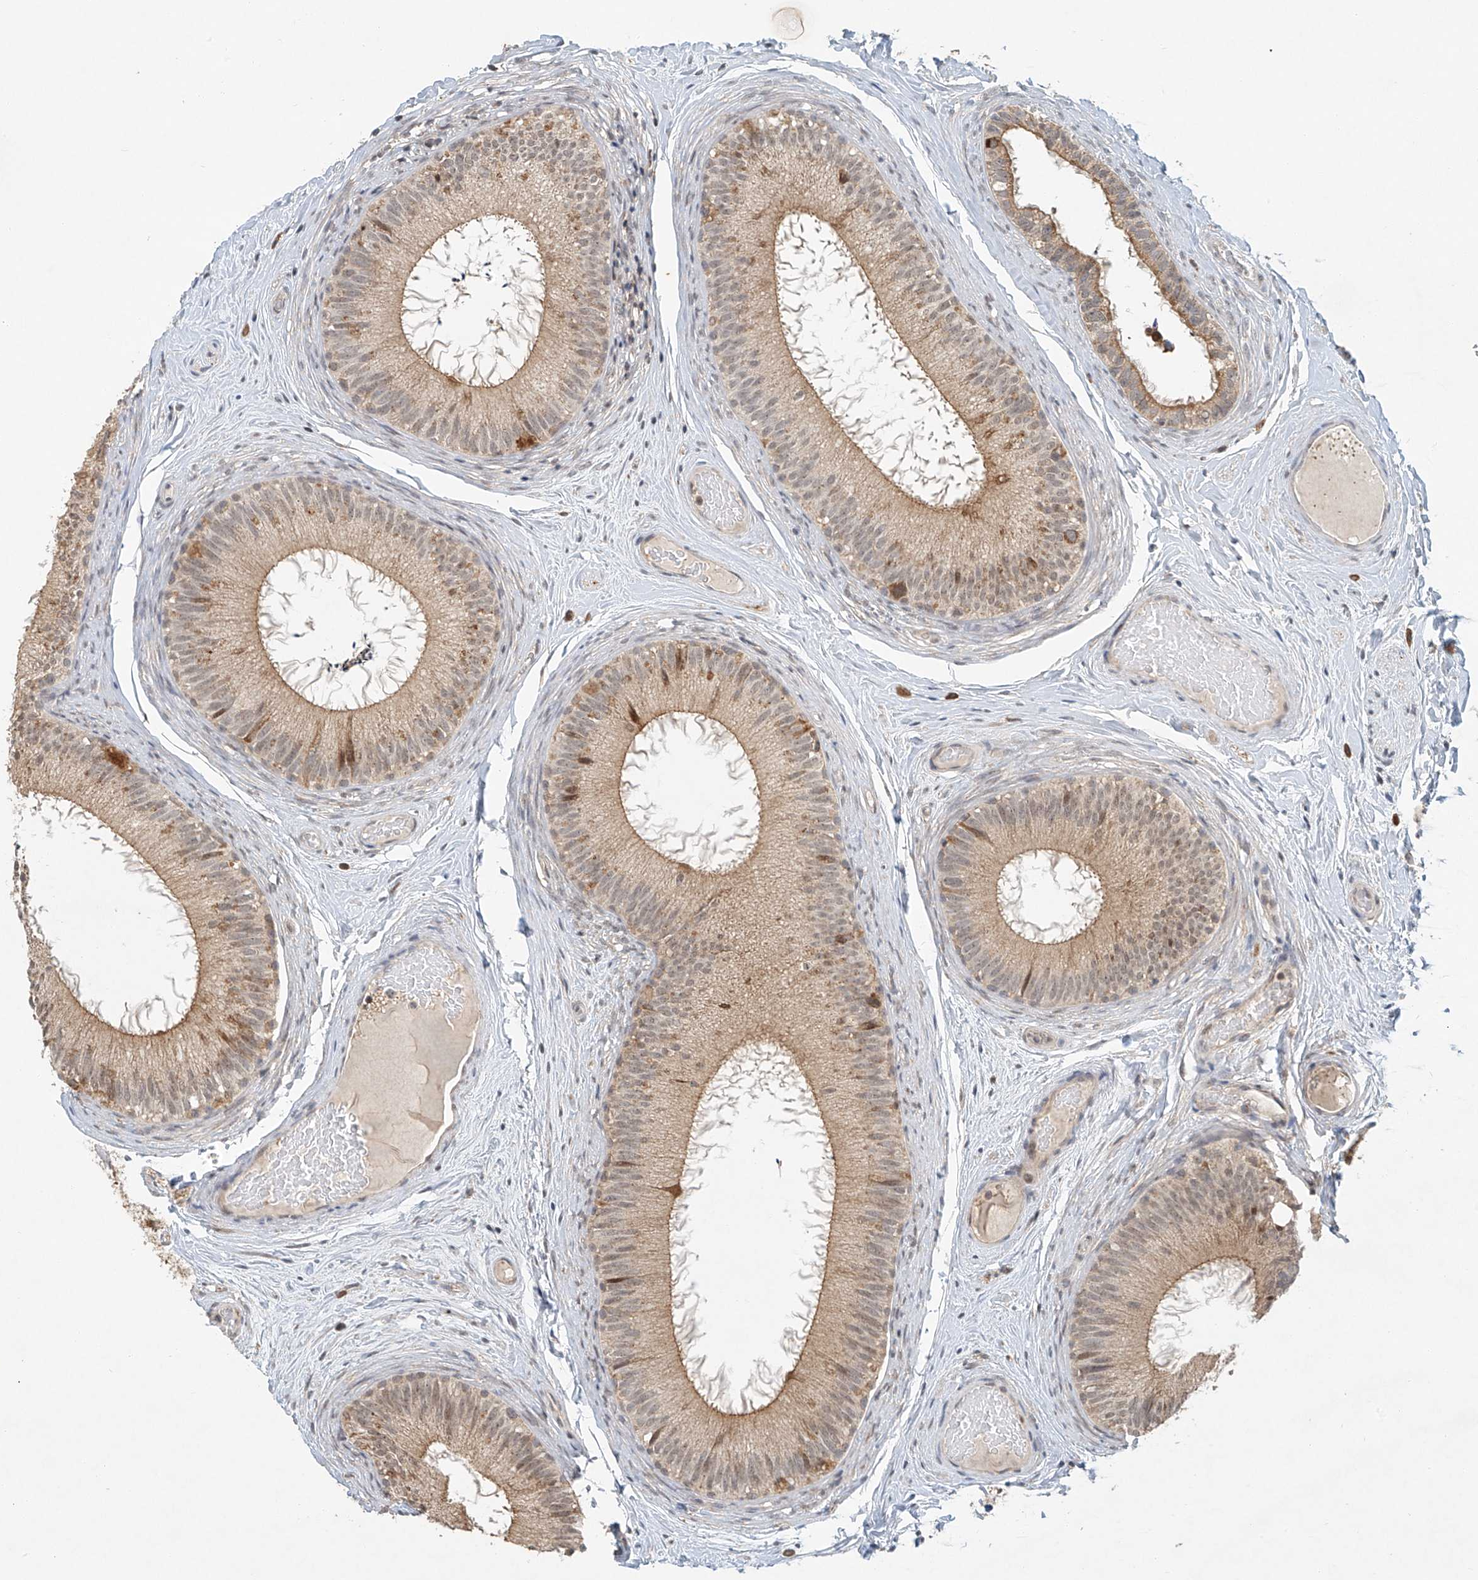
{"staining": {"intensity": "weak", "quantity": "25%-75%", "location": "cytoplasmic/membranous"}, "tissue": "epididymis", "cell_type": "Glandular cells", "image_type": "normal", "snomed": [{"axis": "morphology", "description": "Normal tissue, NOS"}, {"axis": "topography", "description": "Epididymis"}], "caption": "The image shows staining of benign epididymis, revealing weak cytoplasmic/membranous protein expression (brown color) within glandular cells. (brown staining indicates protein expression, while blue staining denotes nuclei).", "gene": "SYTL3", "patient": {"sex": "male", "age": 50}}